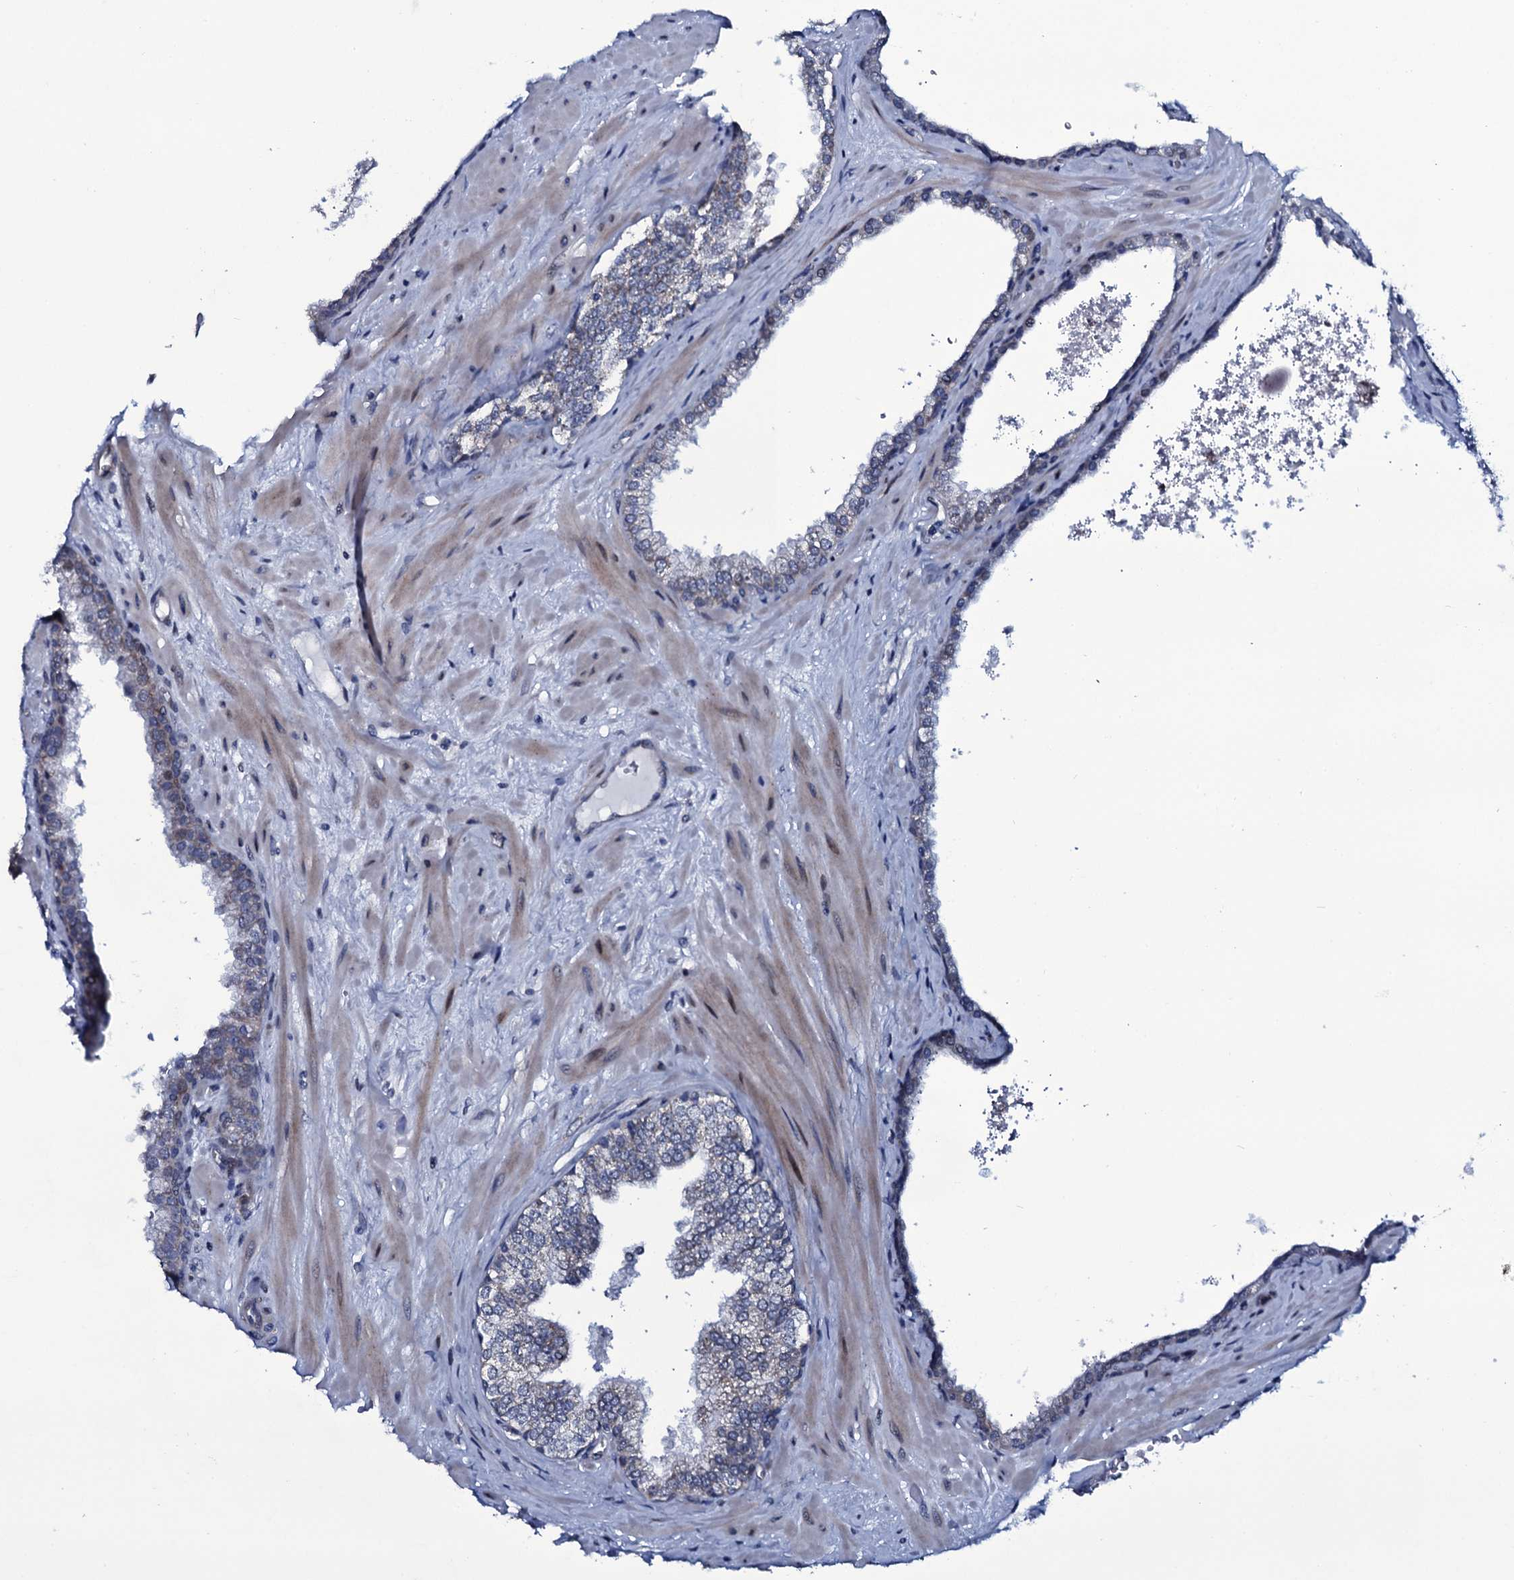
{"staining": {"intensity": "weak", "quantity": "<25%", "location": "cytoplasmic/membranous"}, "tissue": "prostate", "cell_type": "Glandular cells", "image_type": "normal", "snomed": [{"axis": "morphology", "description": "Normal tissue, NOS"}, {"axis": "topography", "description": "Prostate"}], "caption": "IHC micrograph of normal prostate: prostate stained with DAB (3,3'-diaminobenzidine) shows no significant protein expression in glandular cells.", "gene": "WIPF3", "patient": {"sex": "male", "age": 60}}